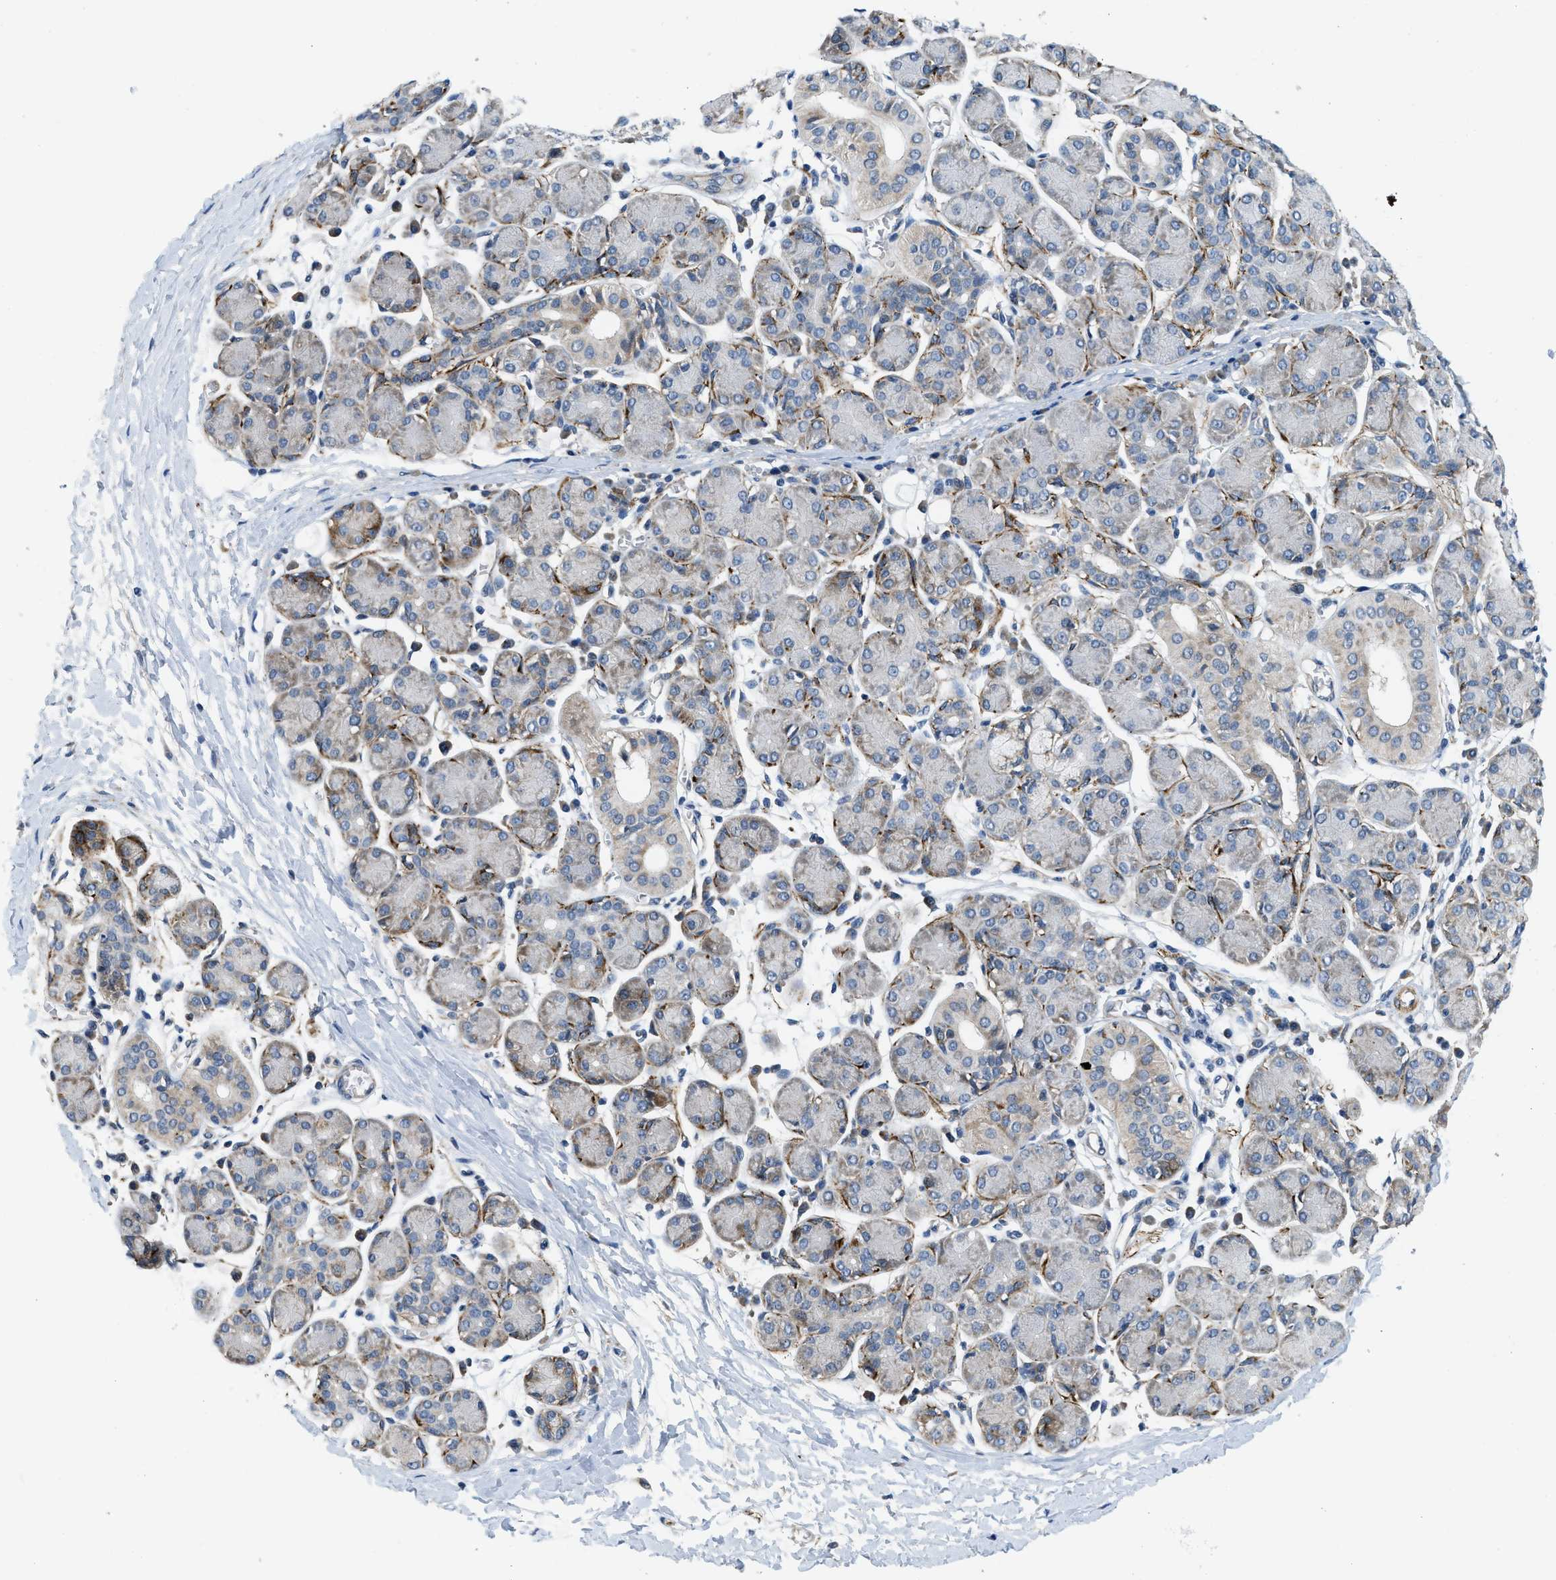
{"staining": {"intensity": "moderate", "quantity": "<25%", "location": "cytoplasmic/membranous"}, "tissue": "salivary gland", "cell_type": "Glandular cells", "image_type": "normal", "snomed": [{"axis": "morphology", "description": "Normal tissue, NOS"}, {"axis": "morphology", "description": "Inflammation, NOS"}, {"axis": "topography", "description": "Lymph node"}, {"axis": "topography", "description": "Salivary gland"}], "caption": "Salivary gland stained for a protein (brown) exhibits moderate cytoplasmic/membranous positive positivity in approximately <25% of glandular cells.", "gene": "ZNF599", "patient": {"sex": "male", "age": 3}}